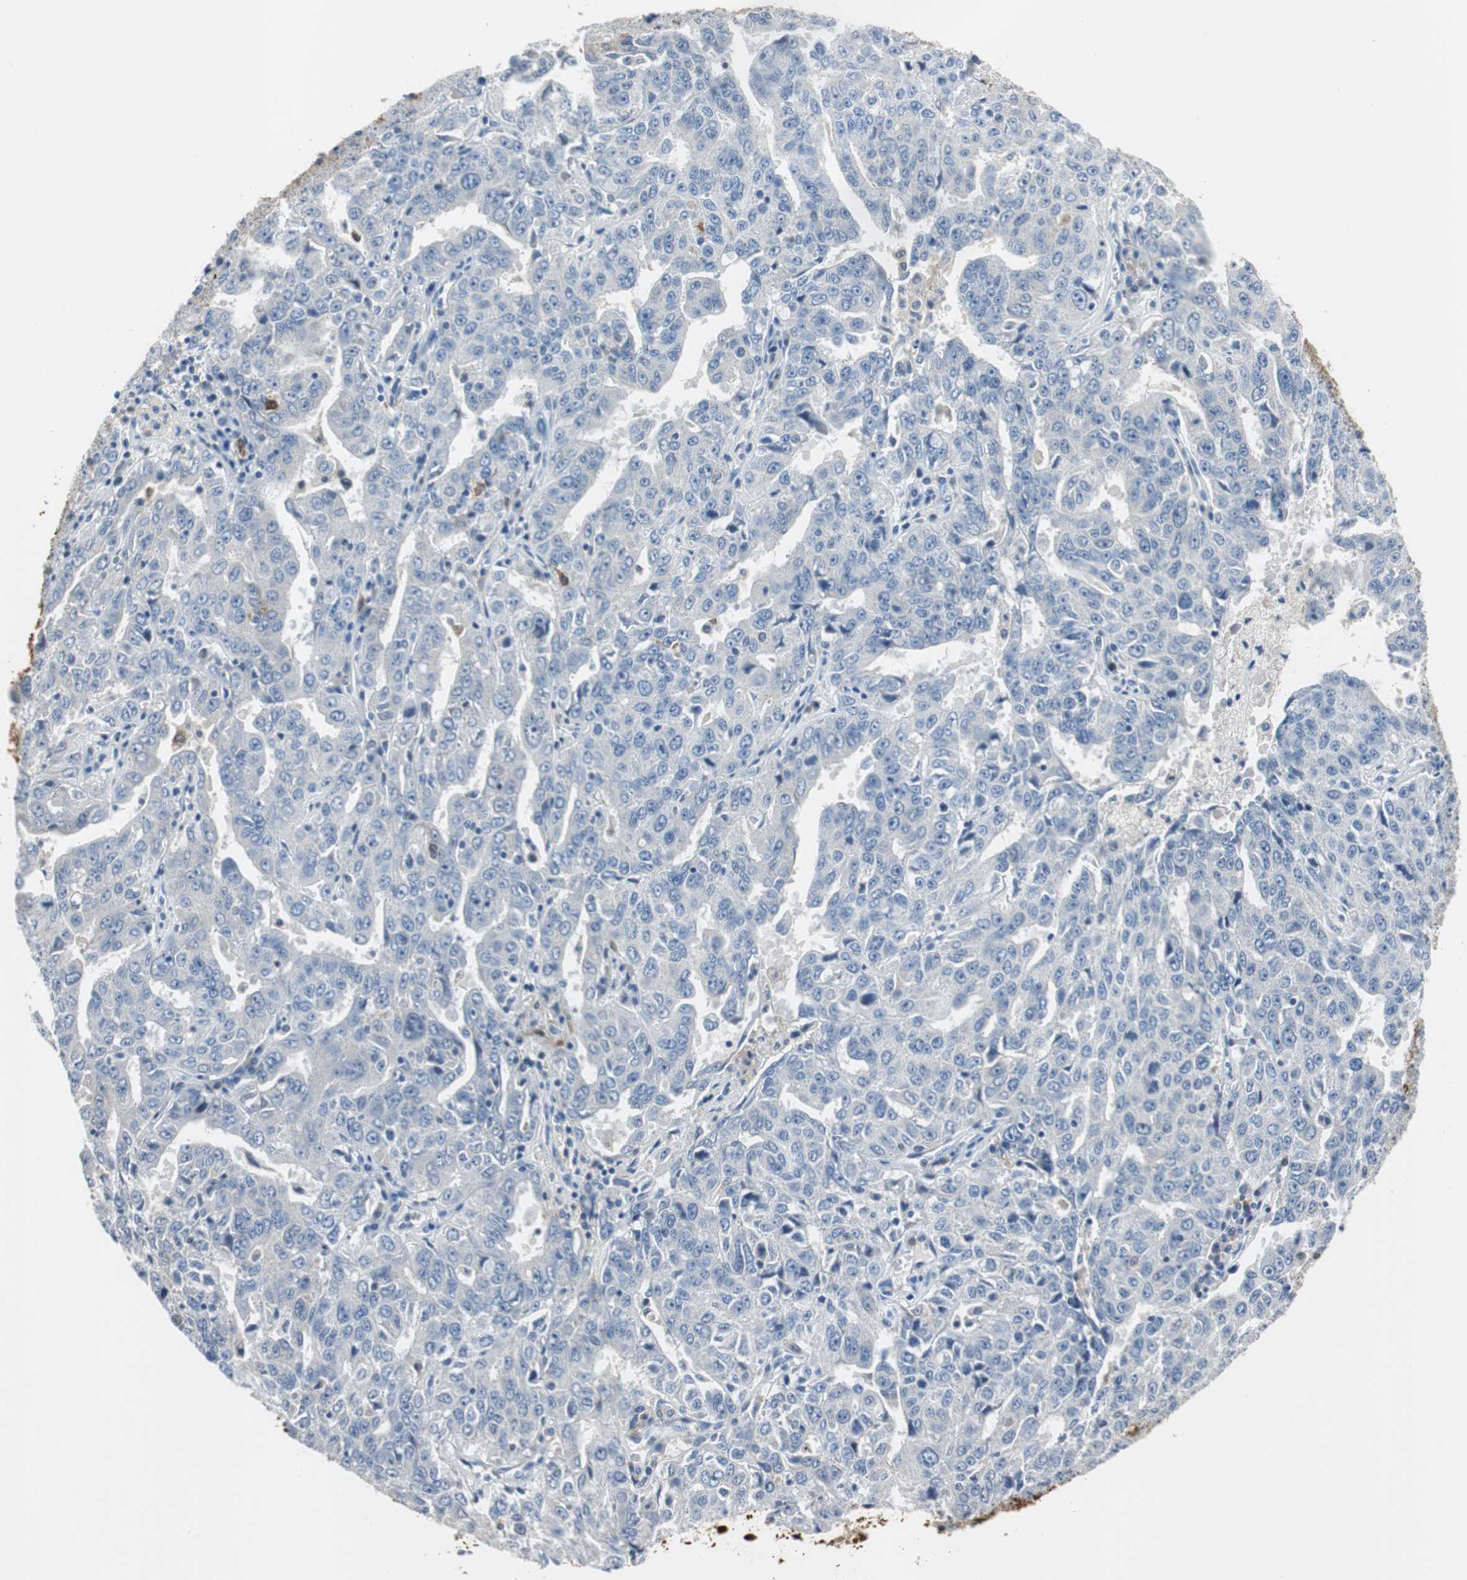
{"staining": {"intensity": "negative", "quantity": "none", "location": "none"}, "tissue": "ovarian cancer", "cell_type": "Tumor cells", "image_type": "cancer", "snomed": [{"axis": "morphology", "description": "Carcinoma, endometroid"}, {"axis": "topography", "description": "Ovary"}], "caption": "The histopathology image displays no significant expression in tumor cells of ovarian endometroid carcinoma. (DAB (3,3'-diaminobenzidine) immunohistochemistry visualized using brightfield microscopy, high magnification).", "gene": "FBP1", "patient": {"sex": "female", "age": 62}}